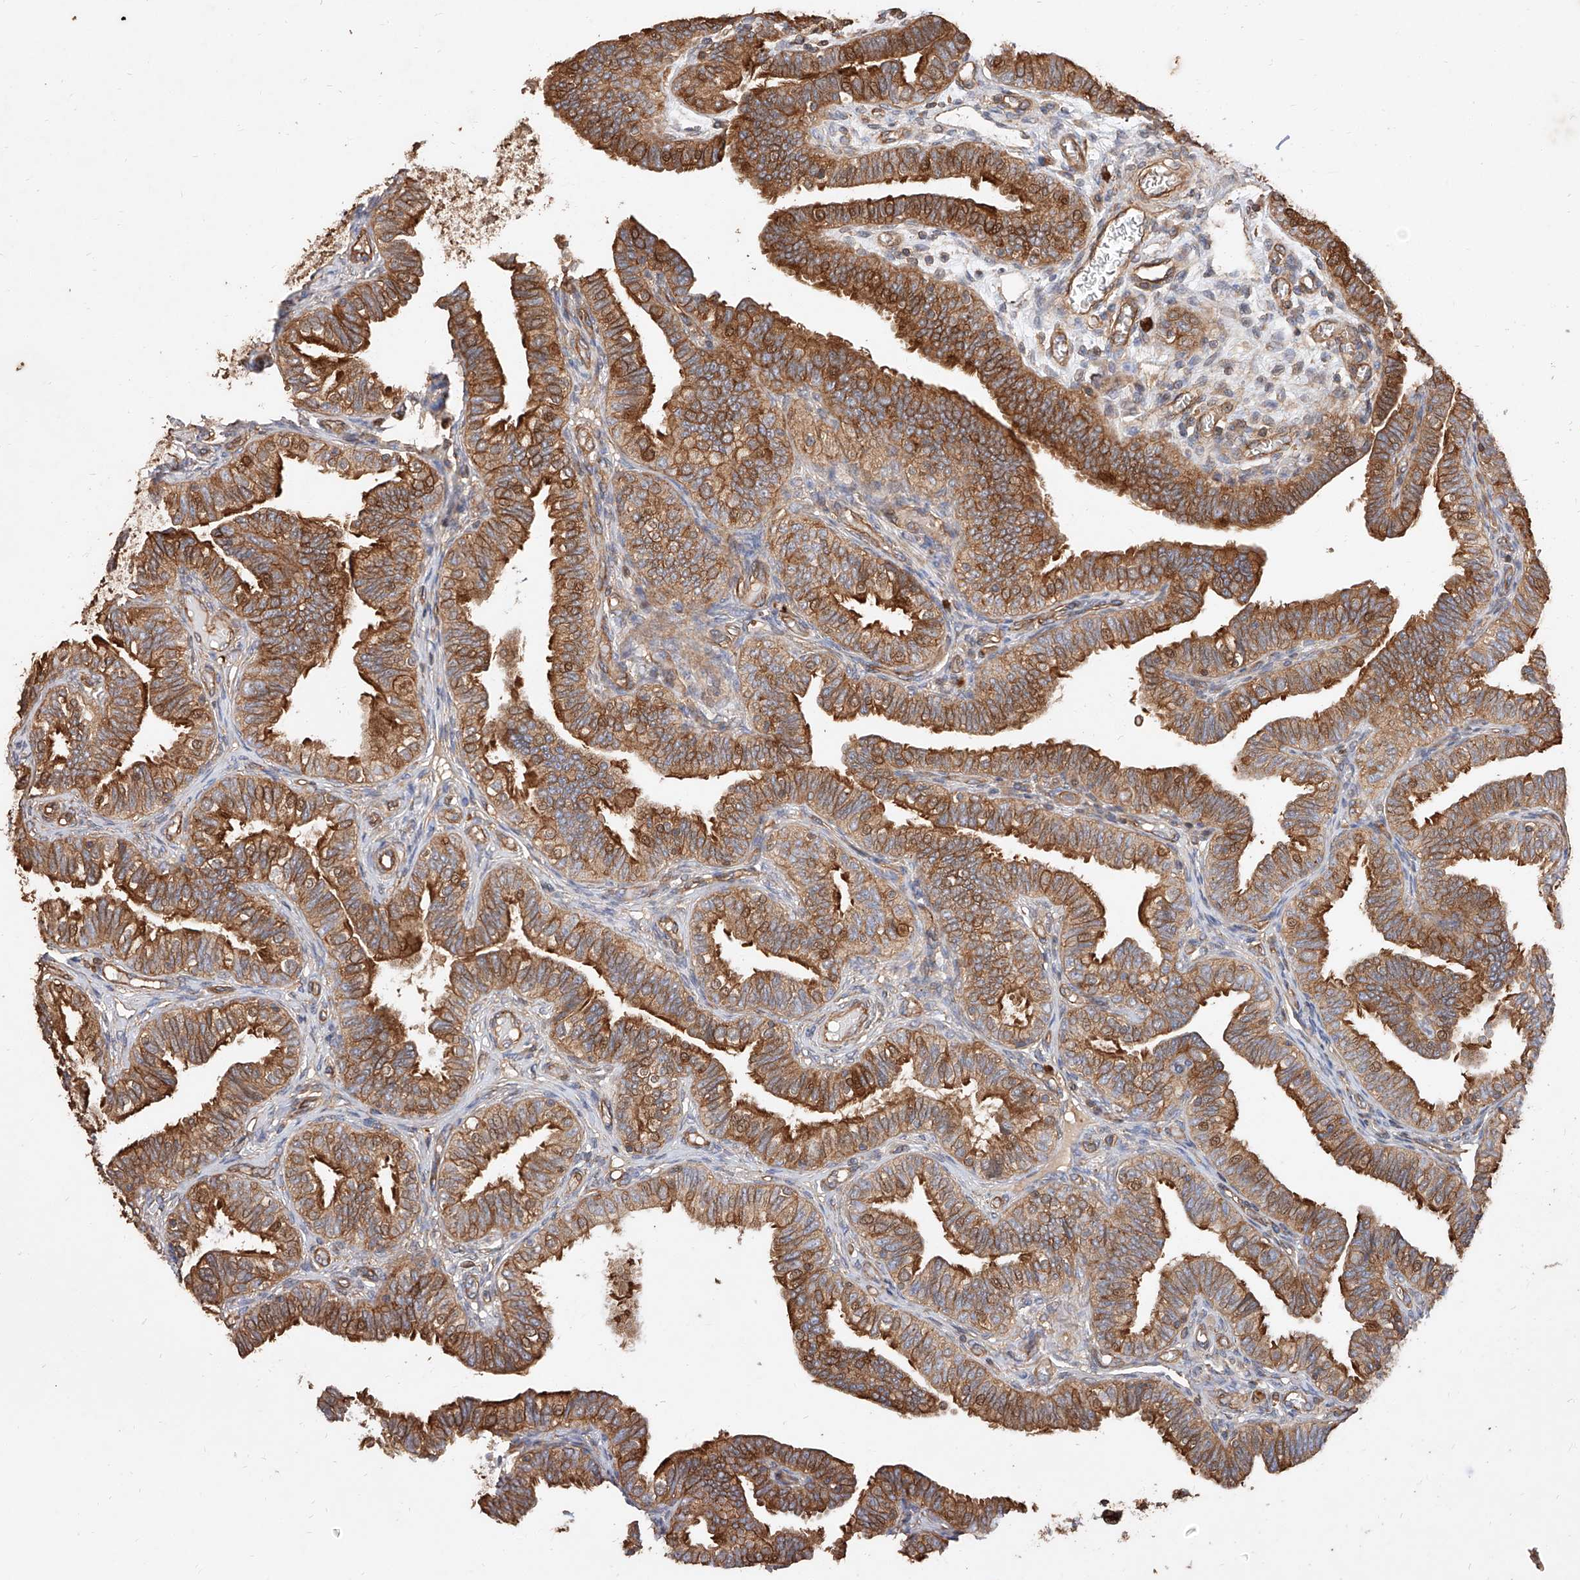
{"staining": {"intensity": "strong", "quantity": ">75%", "location": "cytoplasmic/membranous"}, "tissue": "fallopian tube", "cell_type": "Glandular cells", "image_type": "normal", "snomed": [{"axis": "morphology", "description": "Normal tissue, NOS"}, {"axis": "topography", "description": "Fallopian tube"}], "caption": "Immunohistochemical staining of benign human fallopian tube exhibits strong cytoplasmic/membranous protein staining in approximately >75% of glandular cells.", "gene": "GHDC", "patient": {"sex": "female", "age": 39}}